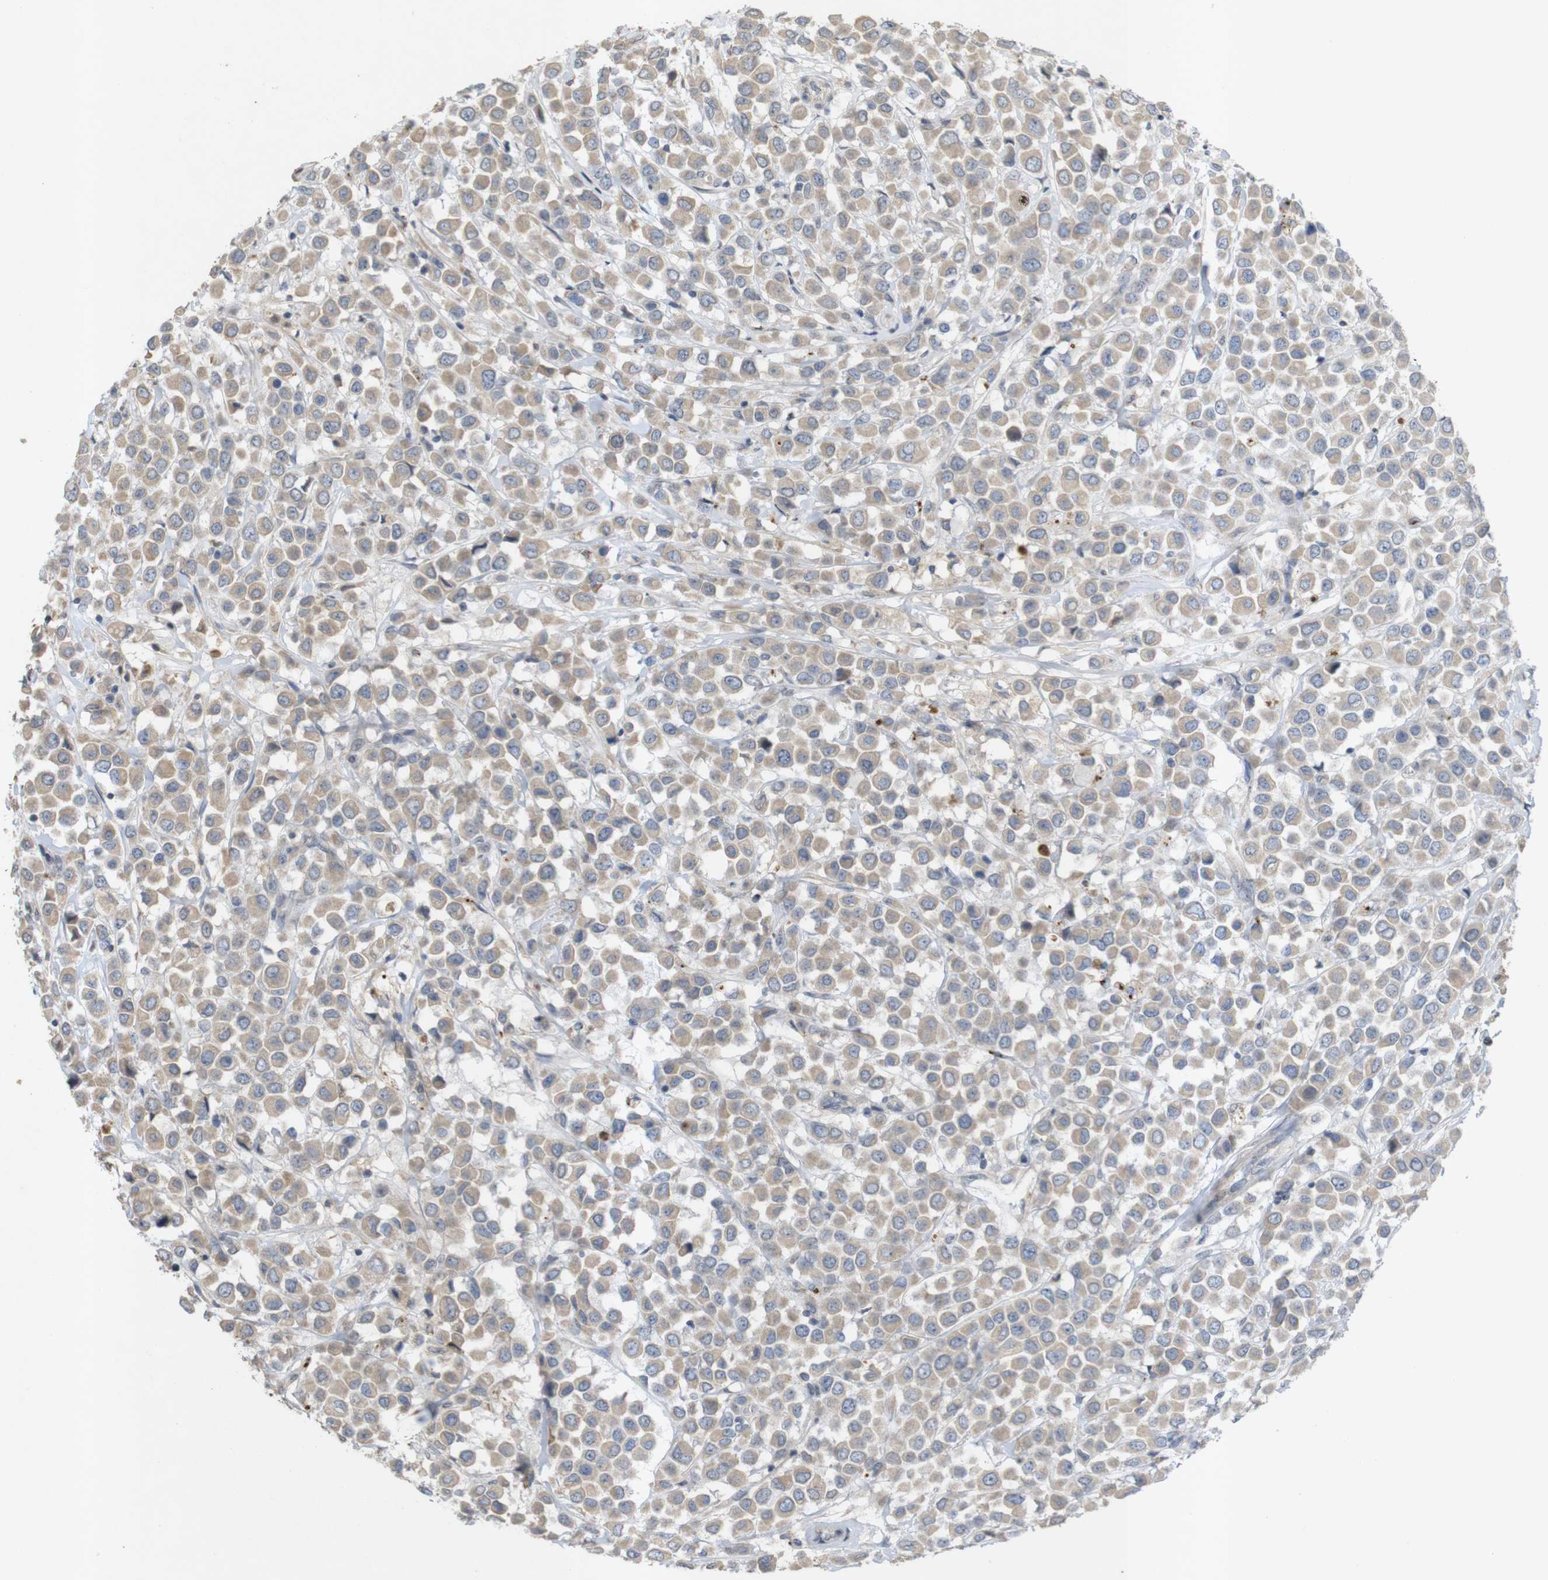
{"staining": {"intensity": "weak", "quantity": ">75%", "location": "cytoplasmic/membranous"}, "tissue": "breast cancer", "cell_type": "Tumor cells", "image_type": "cancer", "snomed": [{"axis": "morphology", "description": "Duct carcinoma"}, {"axis": "topography", "description": "Breast"}], "caption": "This is an image of immunohistochemistry (IHC) staining of breast cancer, which shows weak positivity in the cytoplasmic/membranous of tumor cells.", "gene": "TSPAN14", "patient": {"sex": "female", "age": 61}}